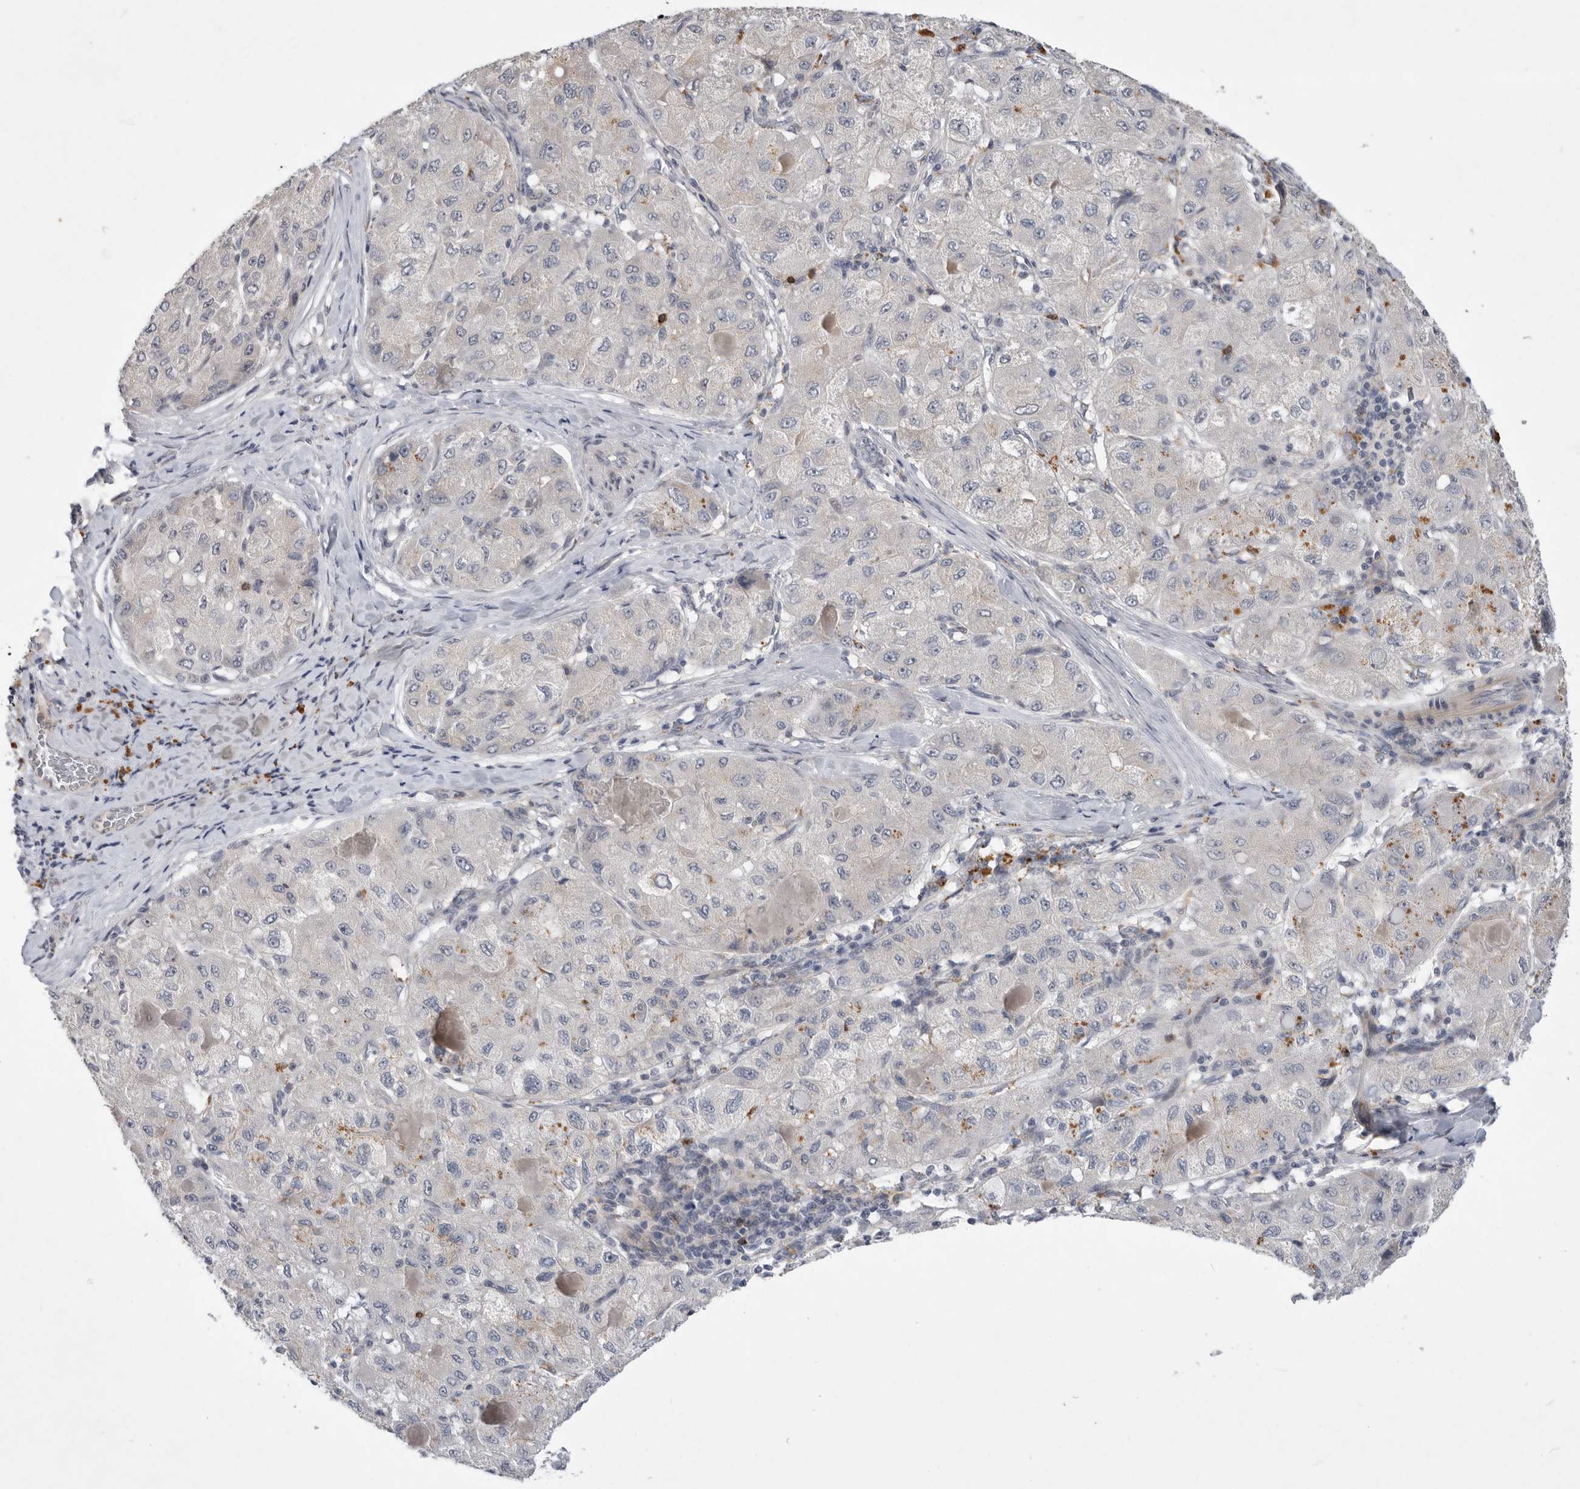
{"staining": {"intensity": "negative", "quantity": "none", "location": "none"}, "tissue": "liver cancer", "cell_type": "Tumor cells", "image_type": "cancer", "snomed": [{"axis": "morphology", "description": "Carcinoma, Hepatocellular, NOS"}, {"axis": "topography", "description": "Liver"}], "caption": "Tumor cells are negative for protein expression in human liver cancer (hepatocellular carcinoma). (Brightfield microscopy of DAB immunohistochemistry at high magnification).", "gene": "ITGAD", "patient": {"sex": "male", "age": 80}}